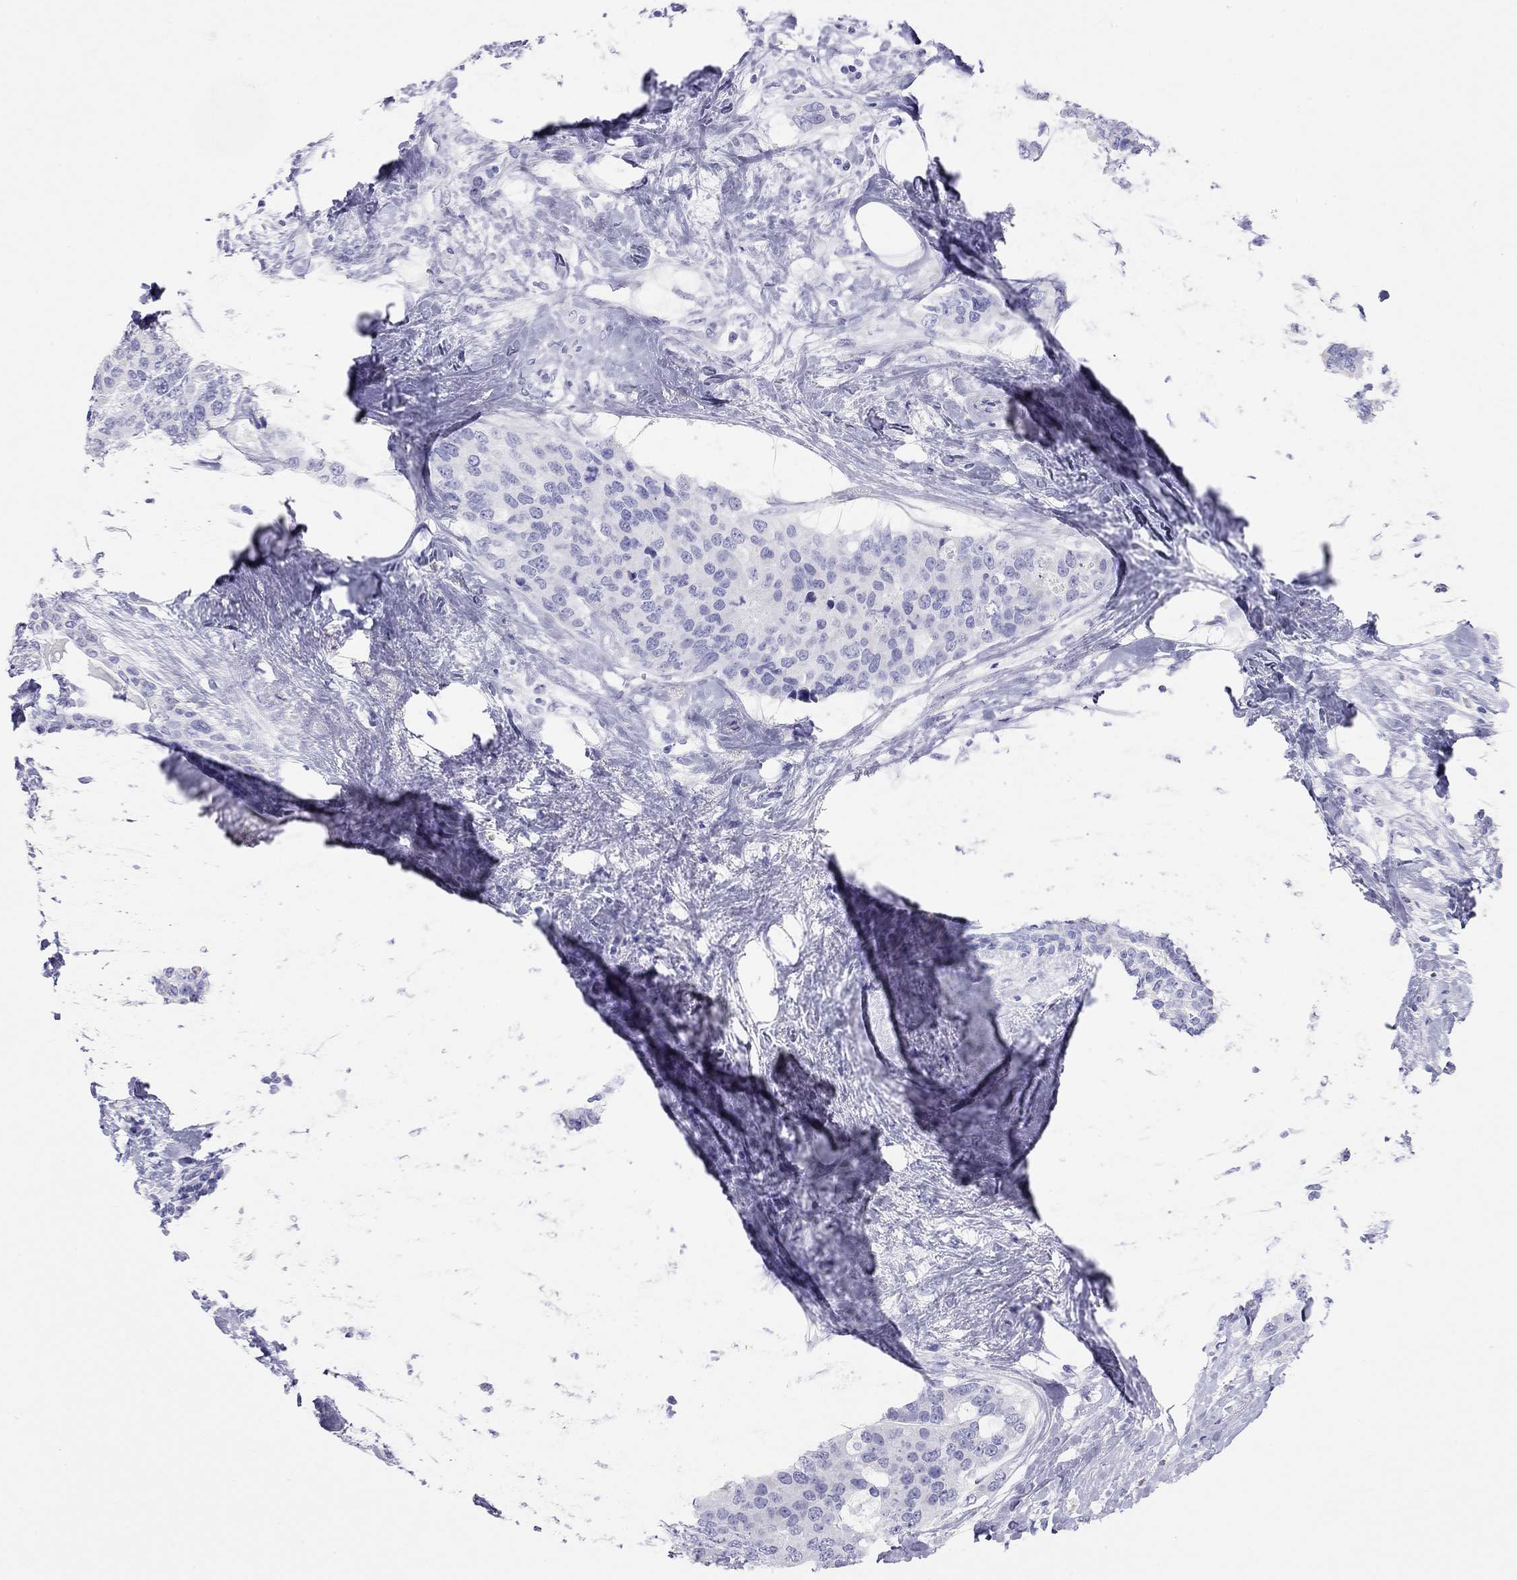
{"staining": {"intensity": "negative", "quantity": "none", "location": "none"}, "tissue": "breast cancer", "cell_type": "Tumor cells", "image_type": "cancer", "snomed": [{"axis": "morphology", "description": "Lobular carcinoma"}, {"axis": "topography", "description": "Breast"}], "caption": "Tumor cells show no significant positivity in breast lobular carcinoma.", "gene": "HLA-DQB2", "patient": {"sex": "female", "age": 59}}